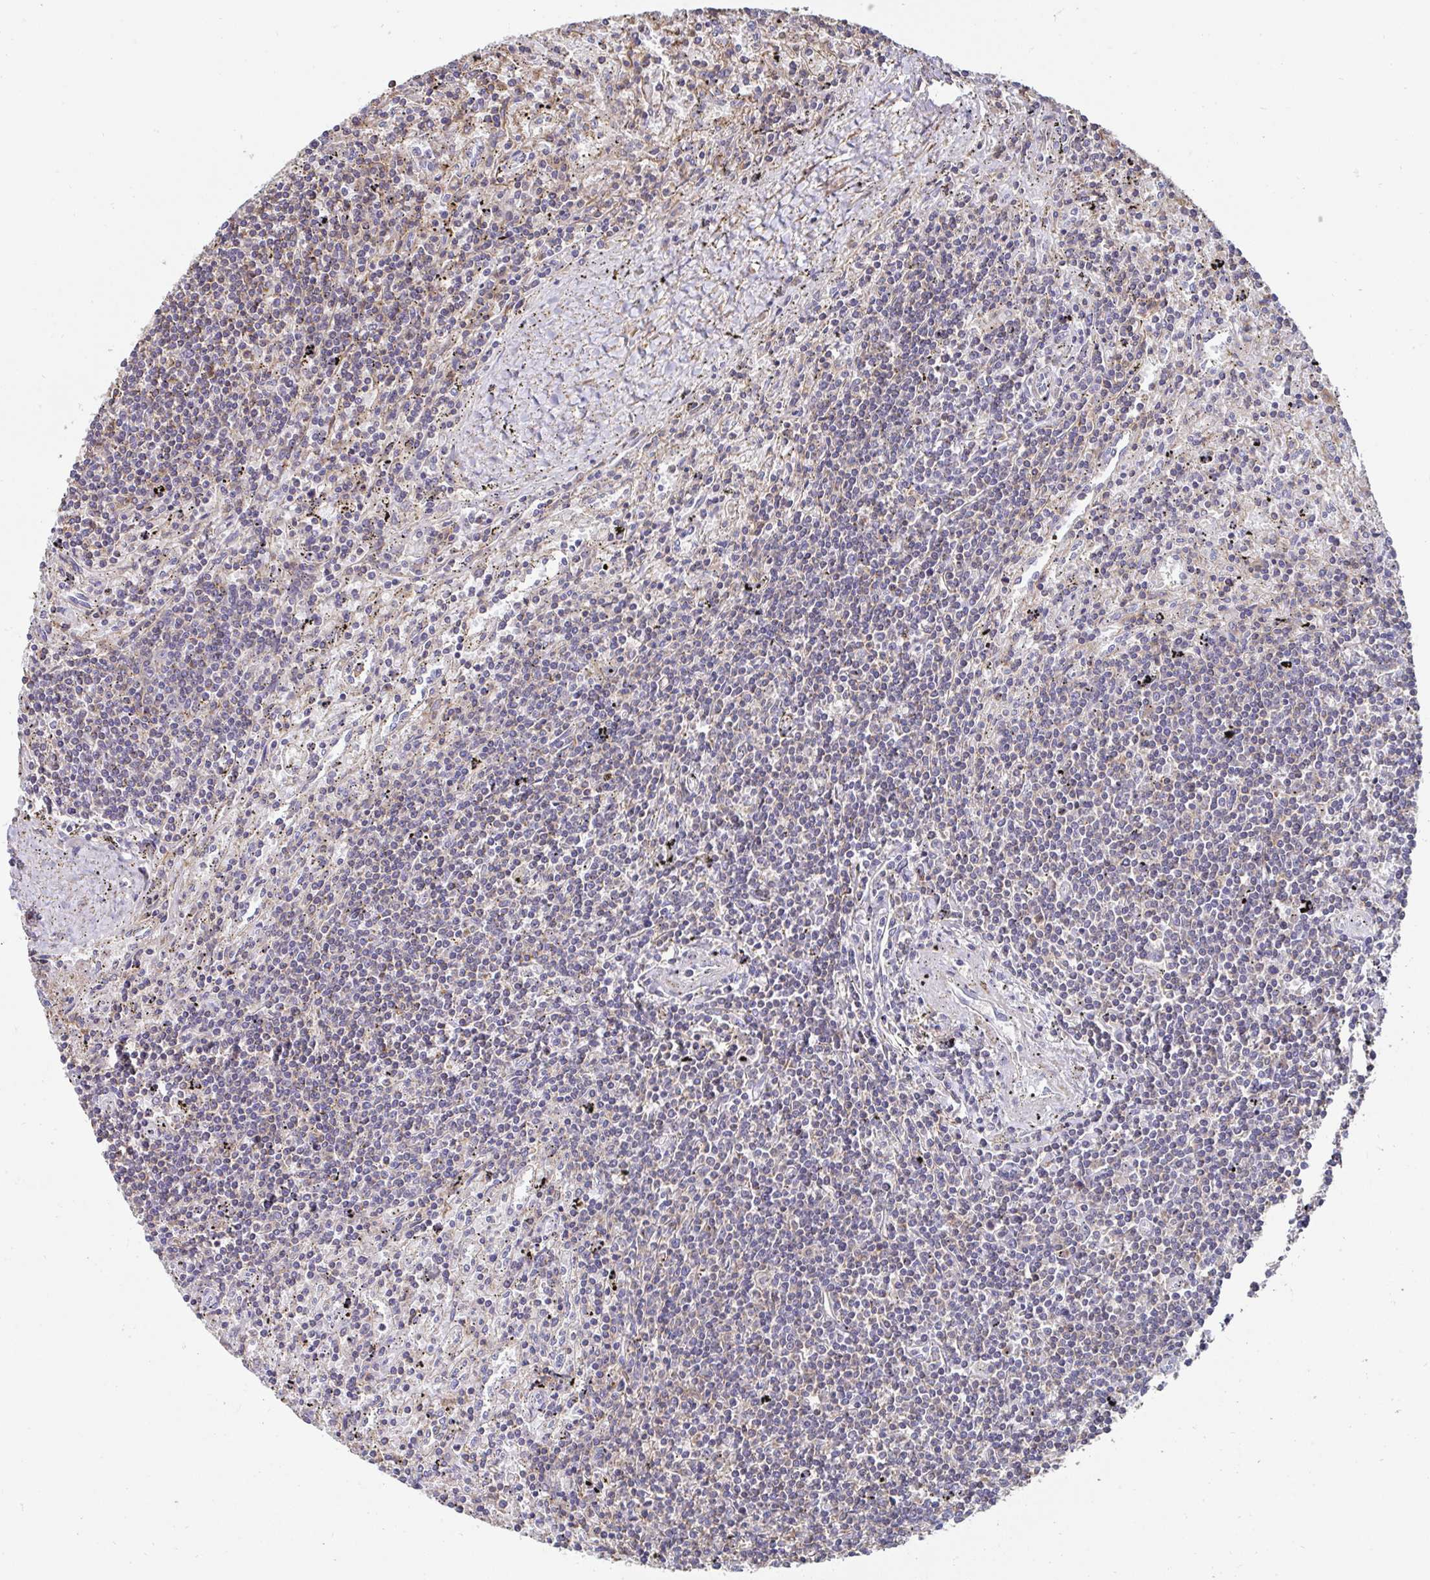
{"staining": {"intensity": "negative", "quantity": "none", "location": "none"}, "tissue": "lymphoma", "cell_type": "Tumor cells", "image_type": "cancer", "snomed": [{"axis": "morphology", "description": "Malignant lymphoma, non-Hodgkin's type, Low grade"}, {"axis": "topography", "description": "Spleen"}], "caption": "High power microscopy photomicrograph of an IHC photomicrograph of lymphoma, revealing no significant expression in tumor cells.", "gene": "DZANK1", "patient": {"sex": "male", "age": 76}}